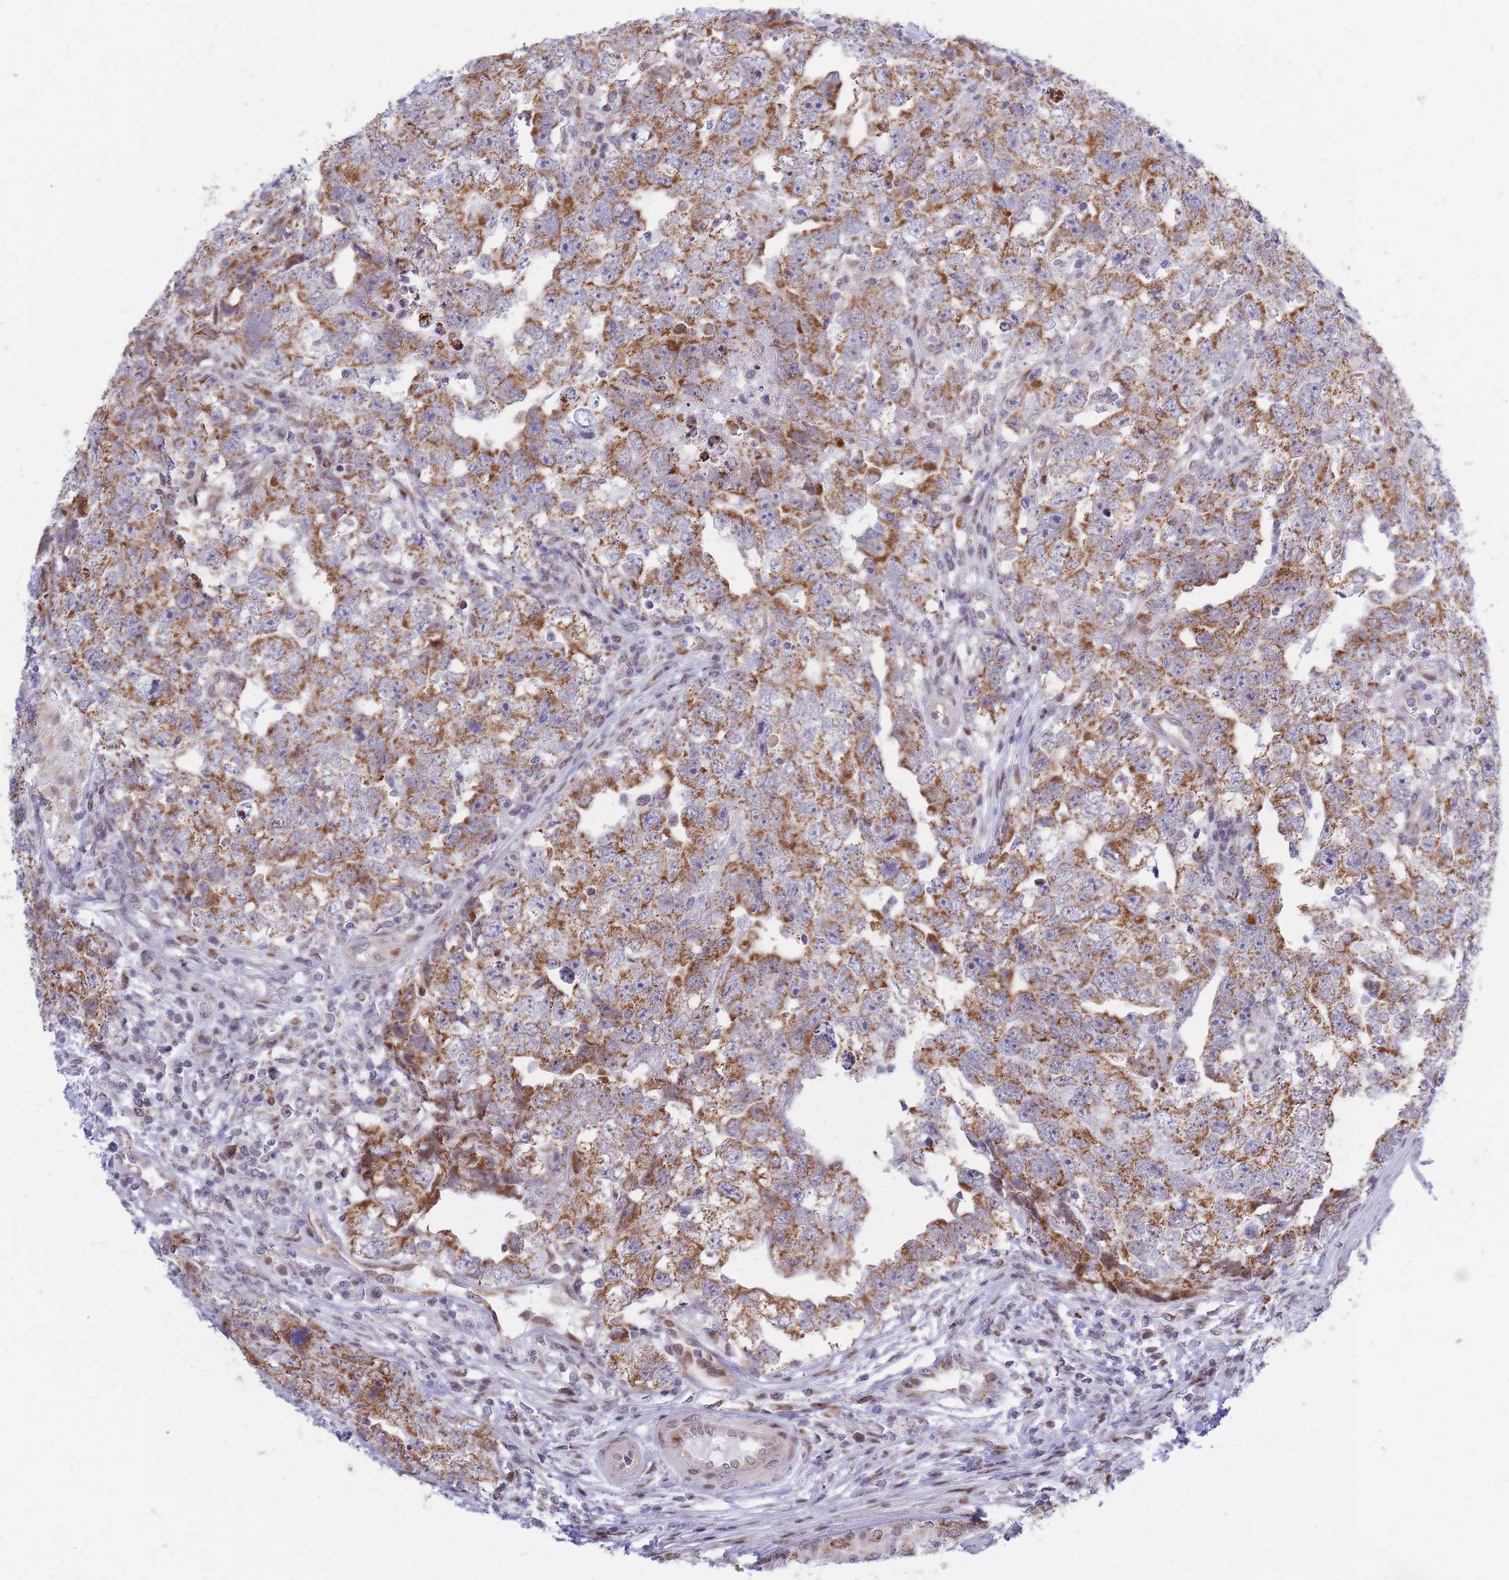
{"staining": {"intensity": "moderate", "quantity": ">75%", "location": "cytoplasmic/membranous"}, "tissue": "testis cancer", "cell_type": "Tumor cells", "image_type": "cancer", "snomed": [{"axis": "morphology", "description": "Carcinoma, Embryonal, NOS"}, {"axis": "topography", "description": "Testis"}], "caption": "The image exhibits staining of embryonal carcinoma (testis), revealing moderate cytoplasmic/membranous protein expression (brown color) within tumor cells.", "gene": "MOB4", "patient": {"sex": "male", "age": 22}}